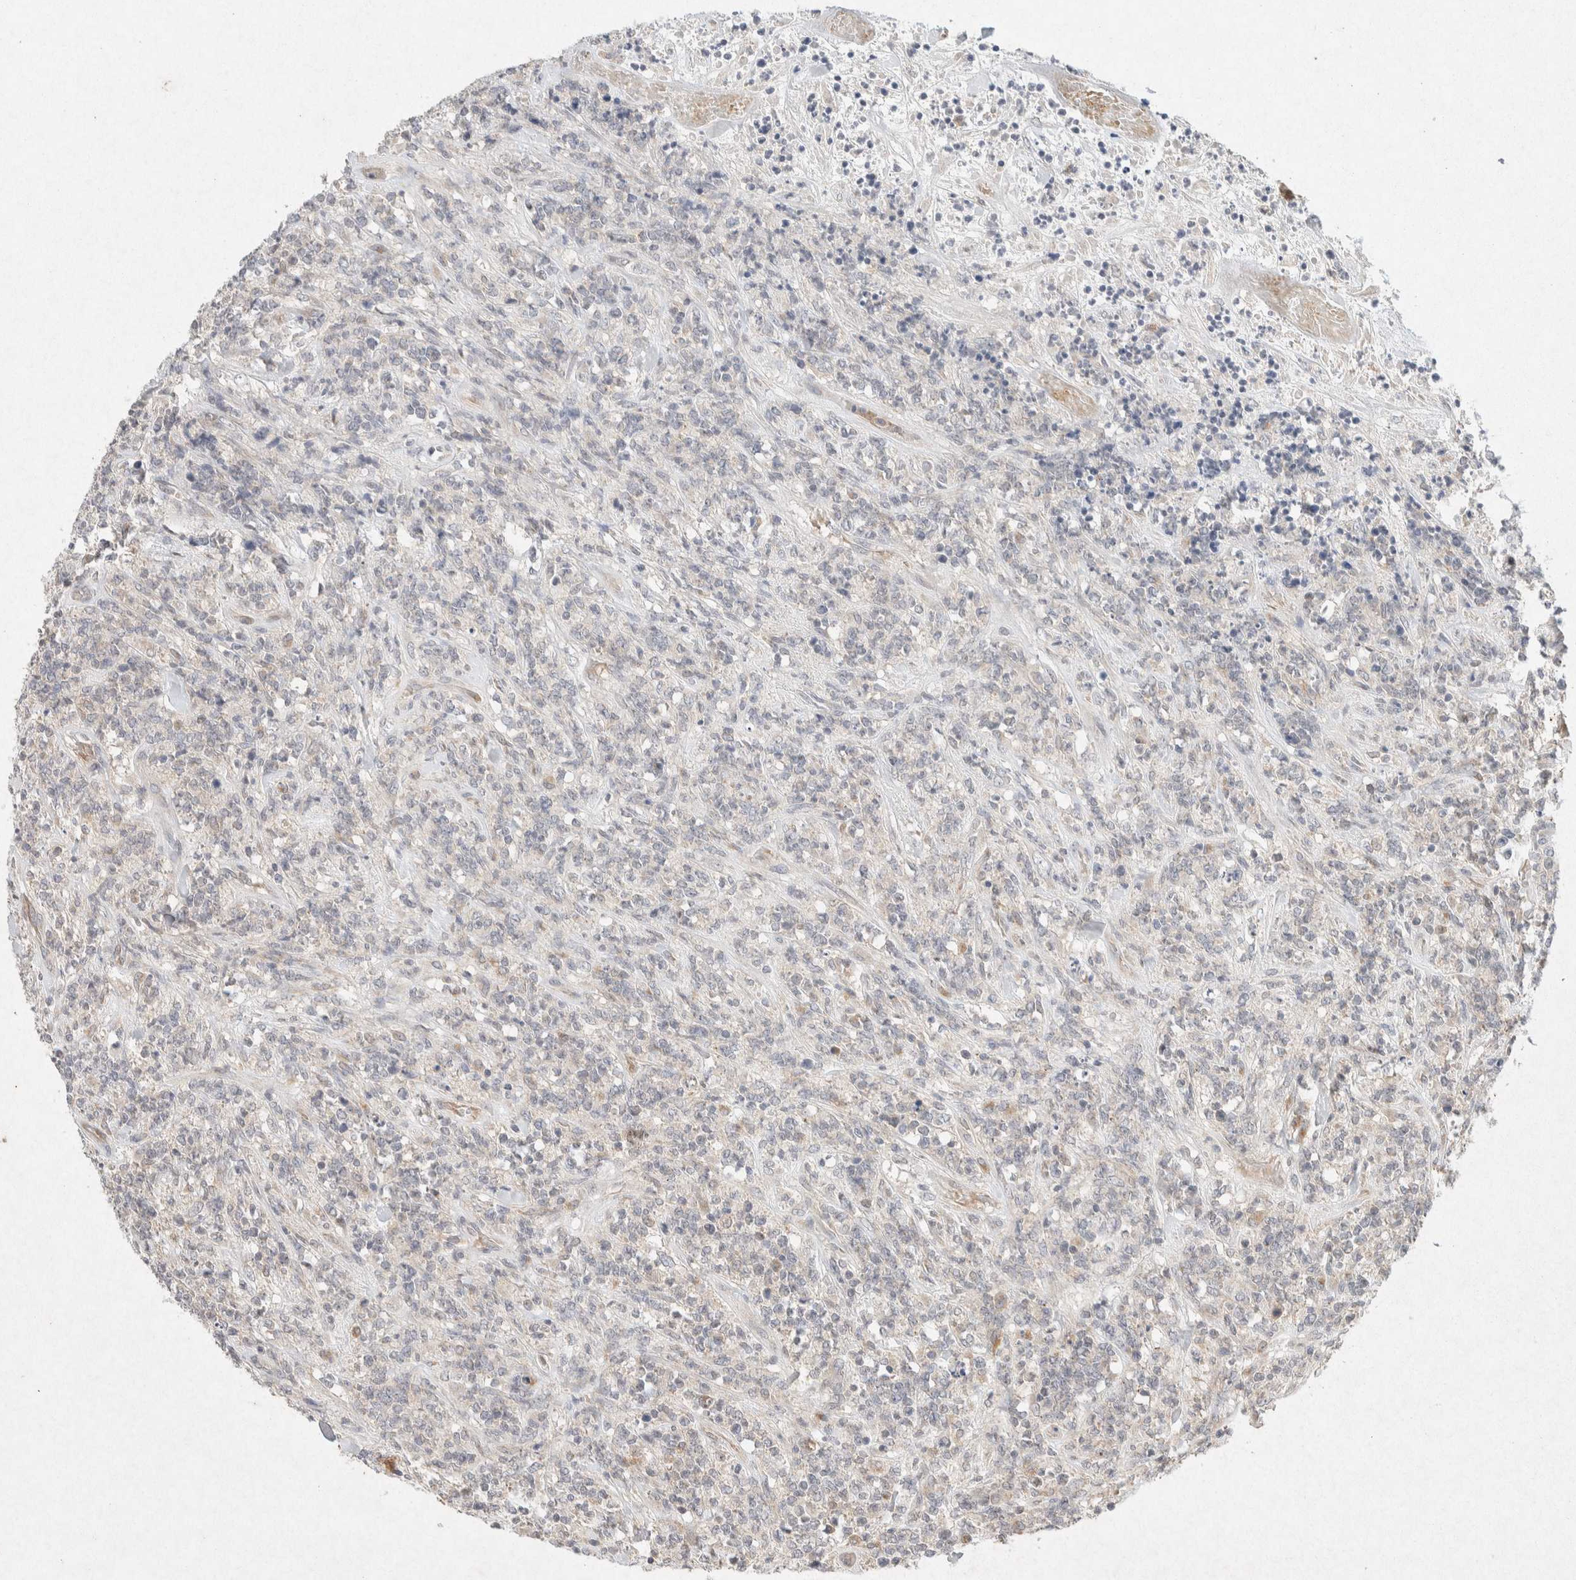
{"staining": {"intensity": "negative", "quantity": "none", "location": "none"}, "tissue": "lymphoma", "cell_type": "Tumor cells", "image_type": "cancer", "snomed": [{"axis": "morphology", "description": "Malignant lymphoma, non-Hodgkin's type, High grade"}, {"axis": "topography", "description": "Soft tissue"}], "caption": "Protein analysis of lymphoma shows no significant staining in tumor cells. (DAB immunohistochemistry visualized using brightfield microscopy, high magnification).", "gene": "GNAI1", "patient": {"sex": "male", "age": 18}}